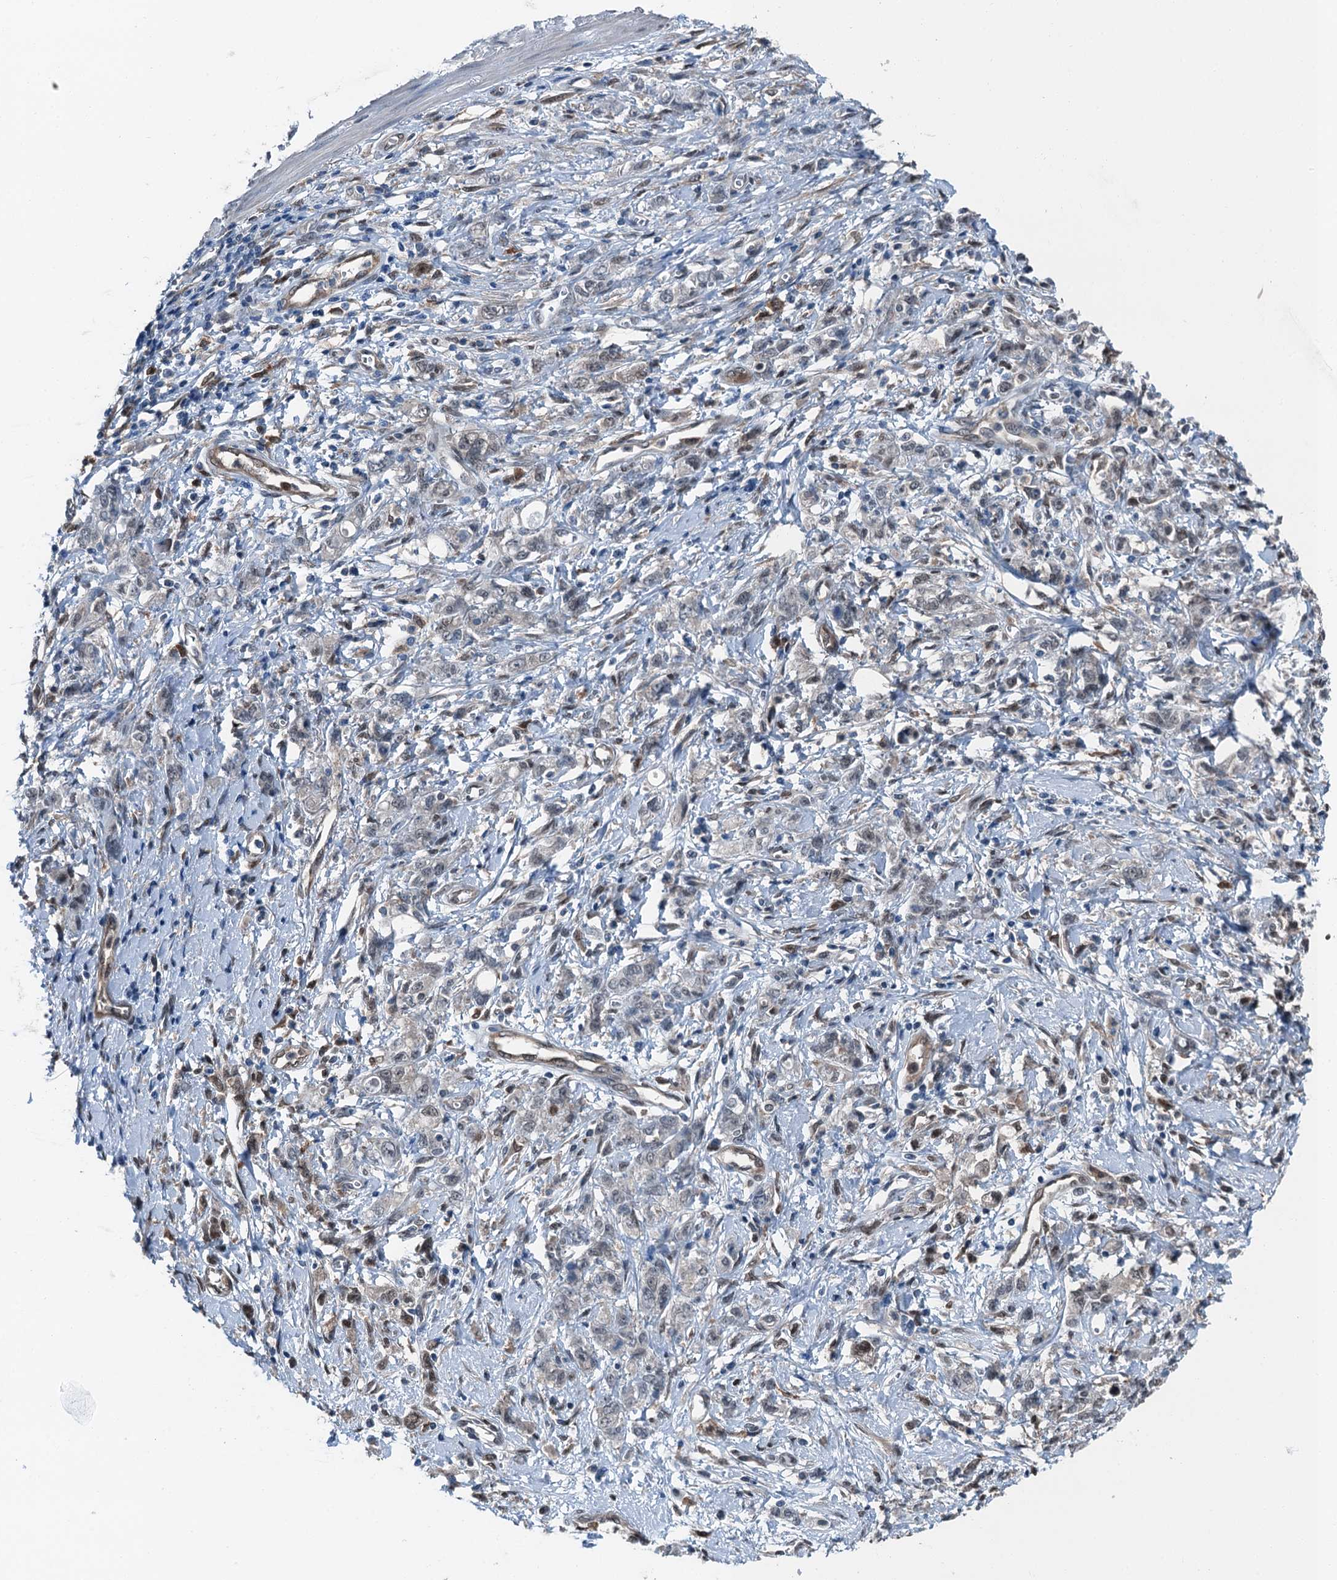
{"staining": {"intensity": "negative", "quantity": "none", "location": "none"}, "tissue": "stomach cancer", "cell_type": "Tumor cells", "image_type": "cancer", "snomed": [{"axis": "morphology", "description": "Adenocarcinoma, NOS"}, {"axis": "topography", "description": "Stomach"}], "caption": "Histopathology image shows no protein staining in tumor cells of adenocarcinoma (stomach) tissue. Brightfield microscopy of IHC stained with DAB (brown) and hematoxylin (blue), captured at high magnification.", "gene": "RNH1", "patient": {"sex": "female", "age": 76}}